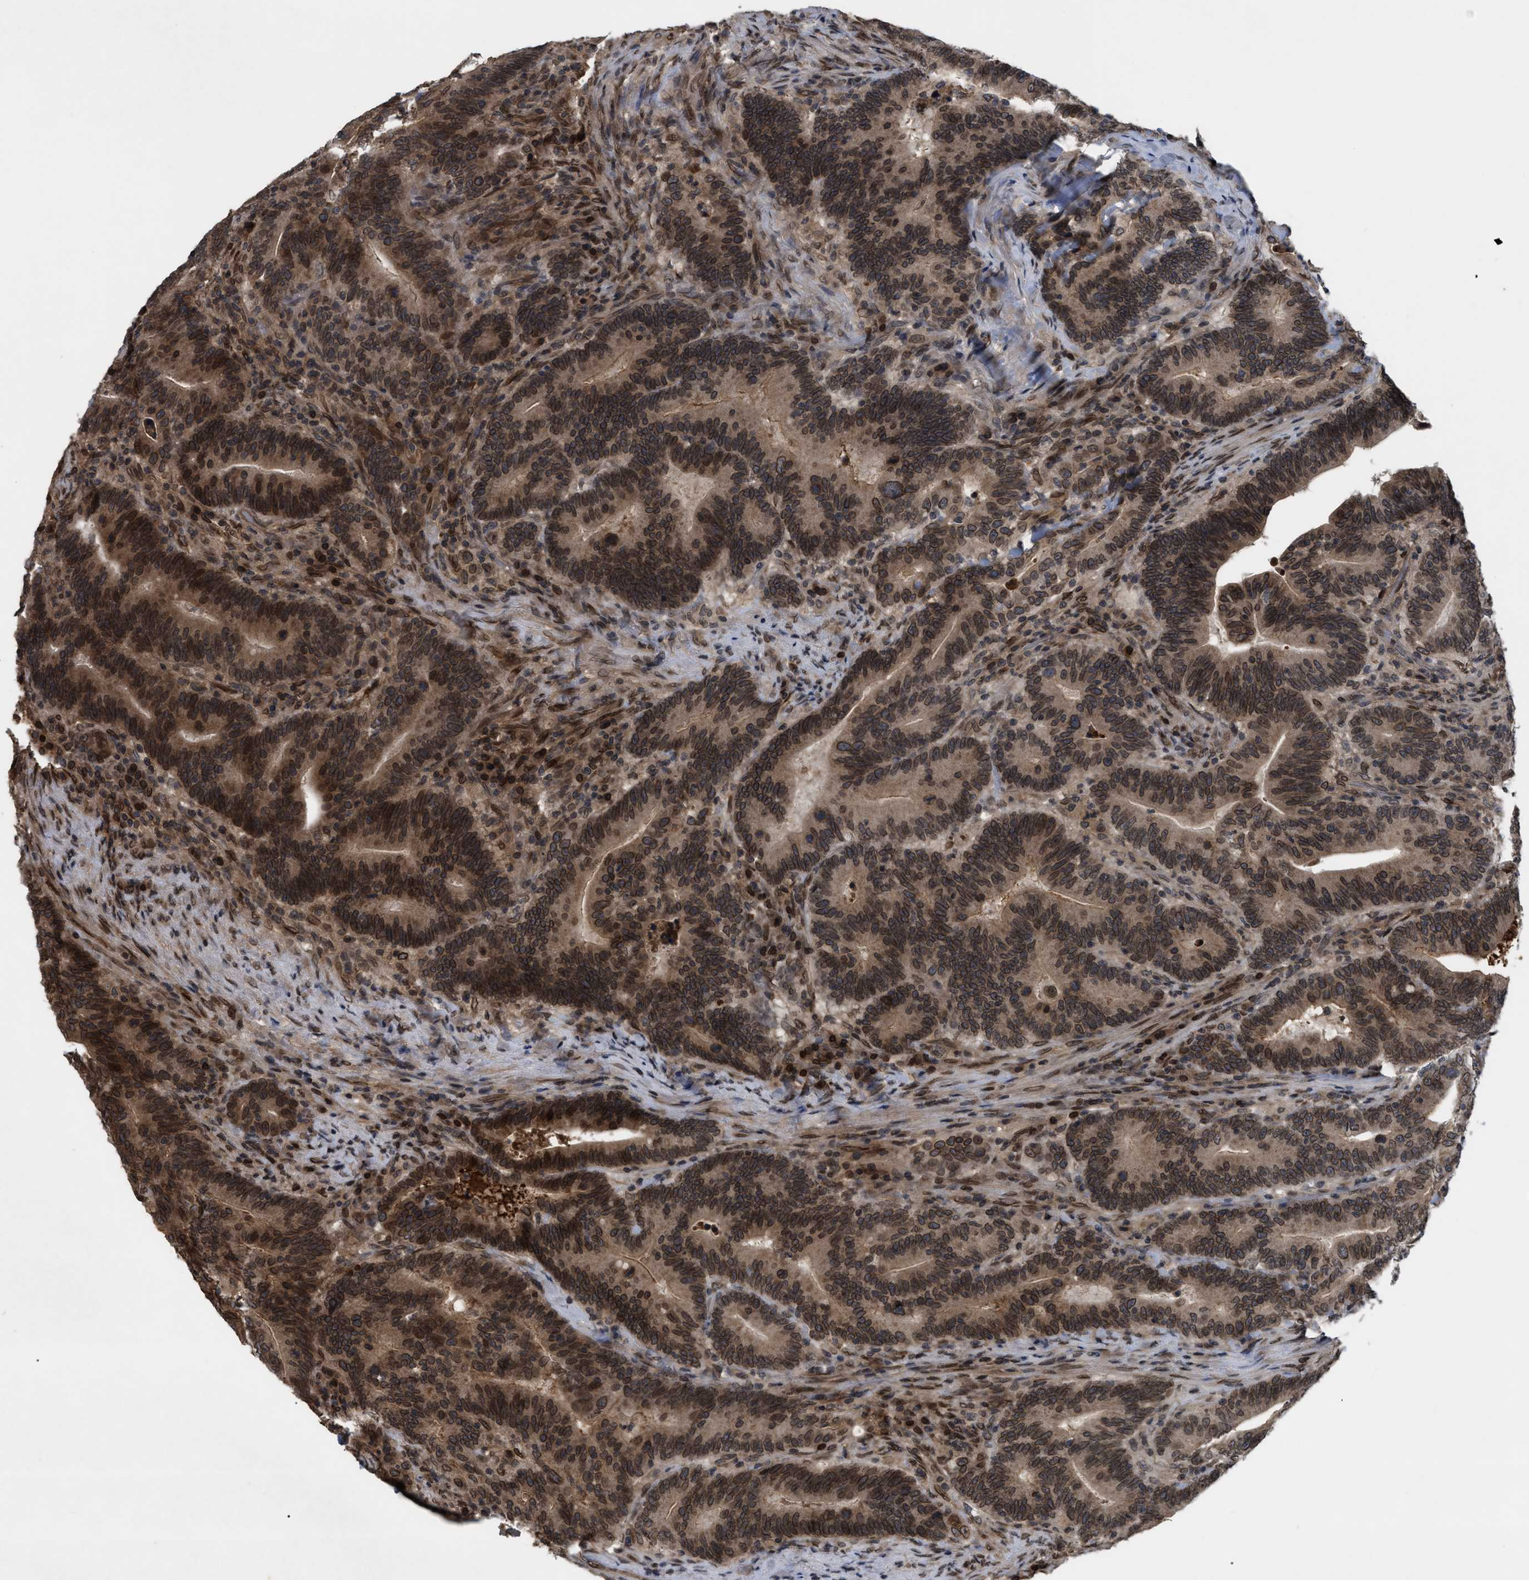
{"staining": {"intensity": "moderate", "quantity": ">75%", "location": "cytoplasmic/membranous,nuclear"}, "tissue": "colorectal cancer", "cell_type": "Tumor cells", "image_type": "cancer", "snomed": [{"axis": "morphology", "description": "Normal tissue, NOS"}, {"axis": "morphology", "description": "Adenocarcinoma, NOS"}, {"axis": "topography", "description": "Colon"}], "caption": "There is medium levels of moderate cytoplasmic/membranous and nuclear positivity in tumor cells of colorectal adenocarcinoma, as demonstrated by immunohistochemical staining (brown color).", "gene": "CRY1", "patient": {"sex": "female", "age": 66}}